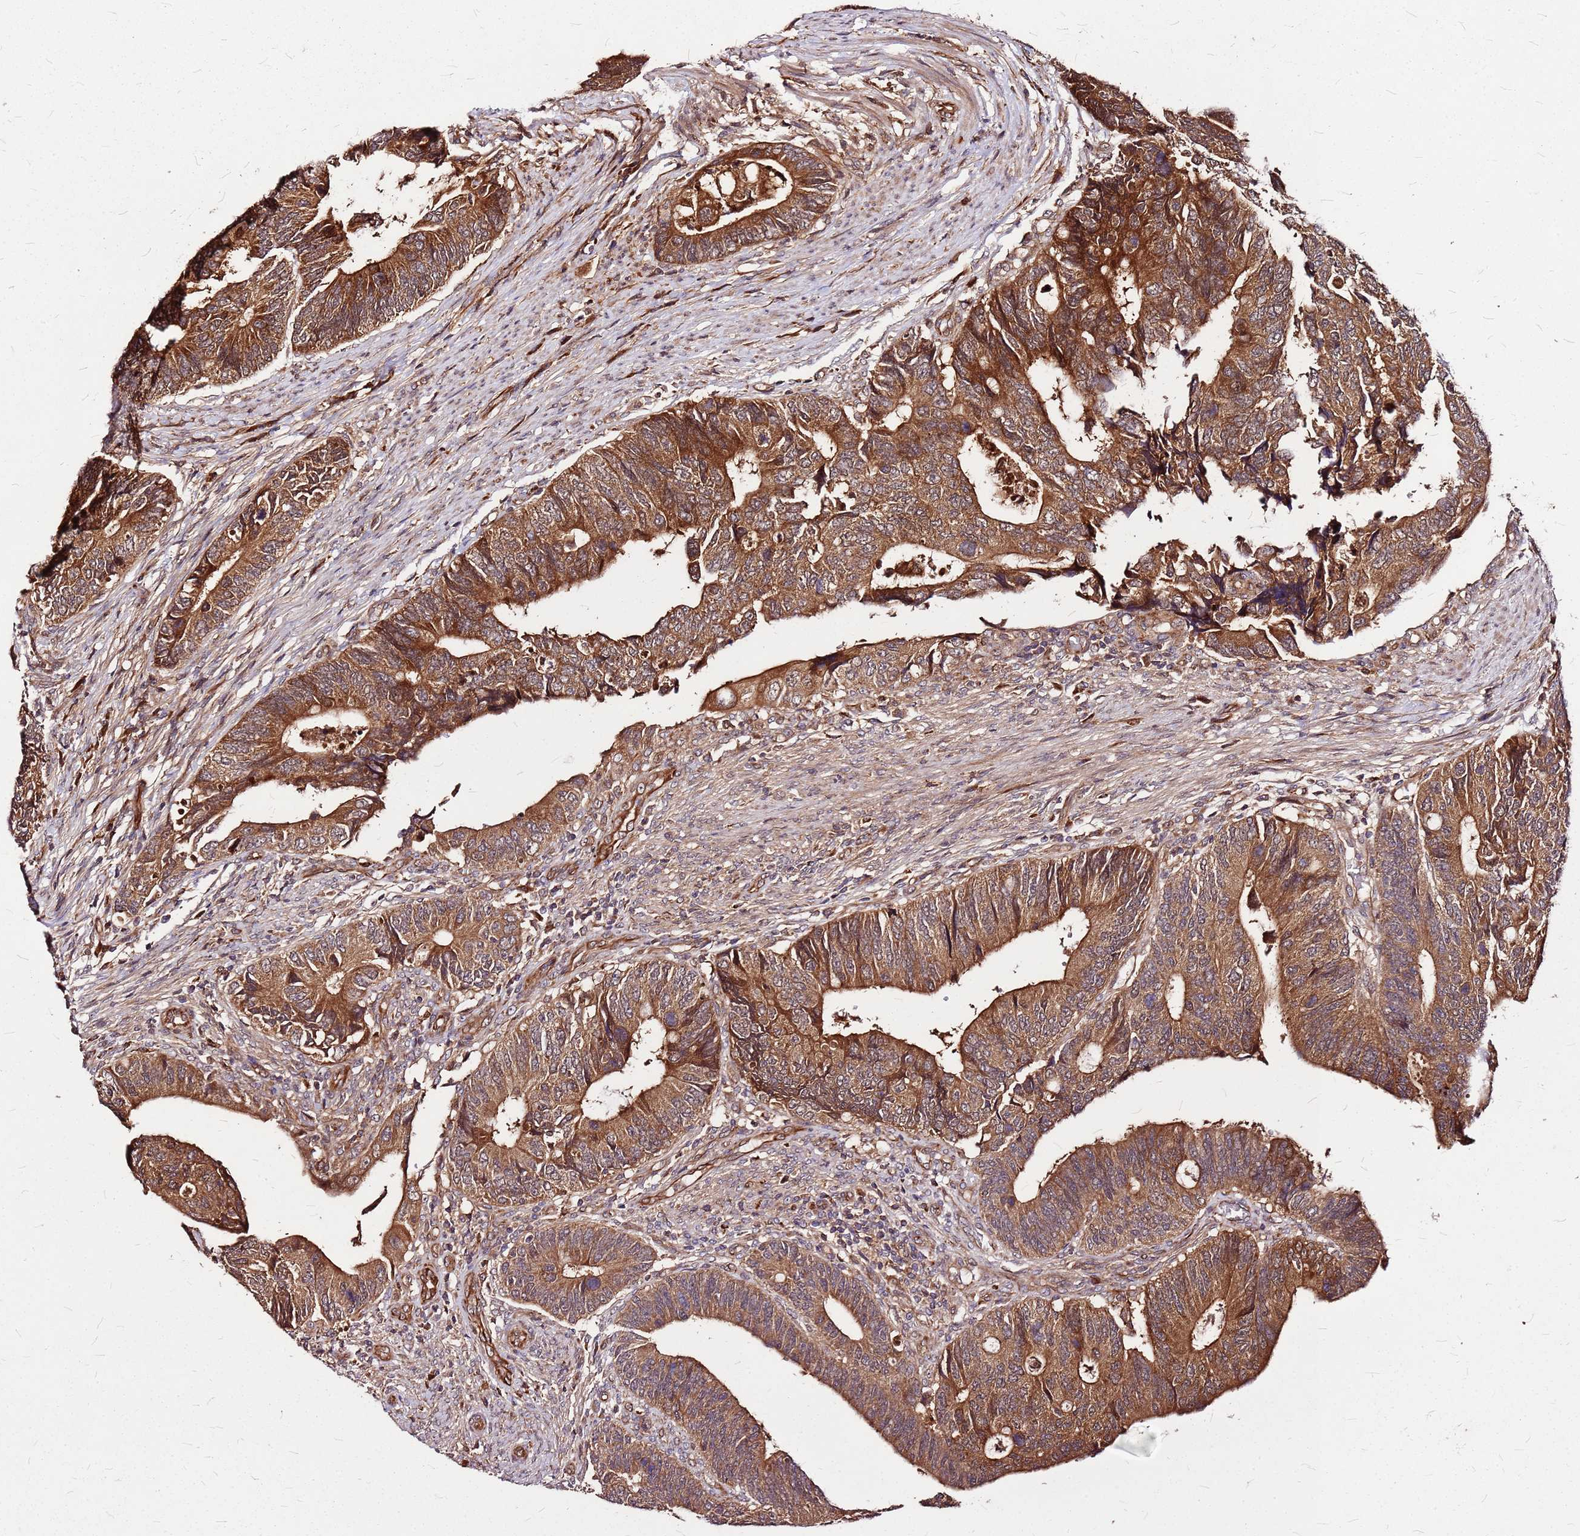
{"staining": {"intensity": "strong", "quantity": ">75%", "location": "cytoplasmic/membranous"}, "tissue": "colorectal cancer", "cell_type": "Tumor cells", "image_type": "cancer", "snomed": [{"axis": "morphology", "description": "Adenocarcinoma, NOS"}, {"axis": "topography", "description": "Colon"}], "caption": "The image displays staining of adenocarcinoma (colorectal), revealing strong cytoplasmic/membranous protein staining (brown color) within tumor cells.", "gene": "LYPLAL1", "patient": {"sex": "male", "age": 87}}